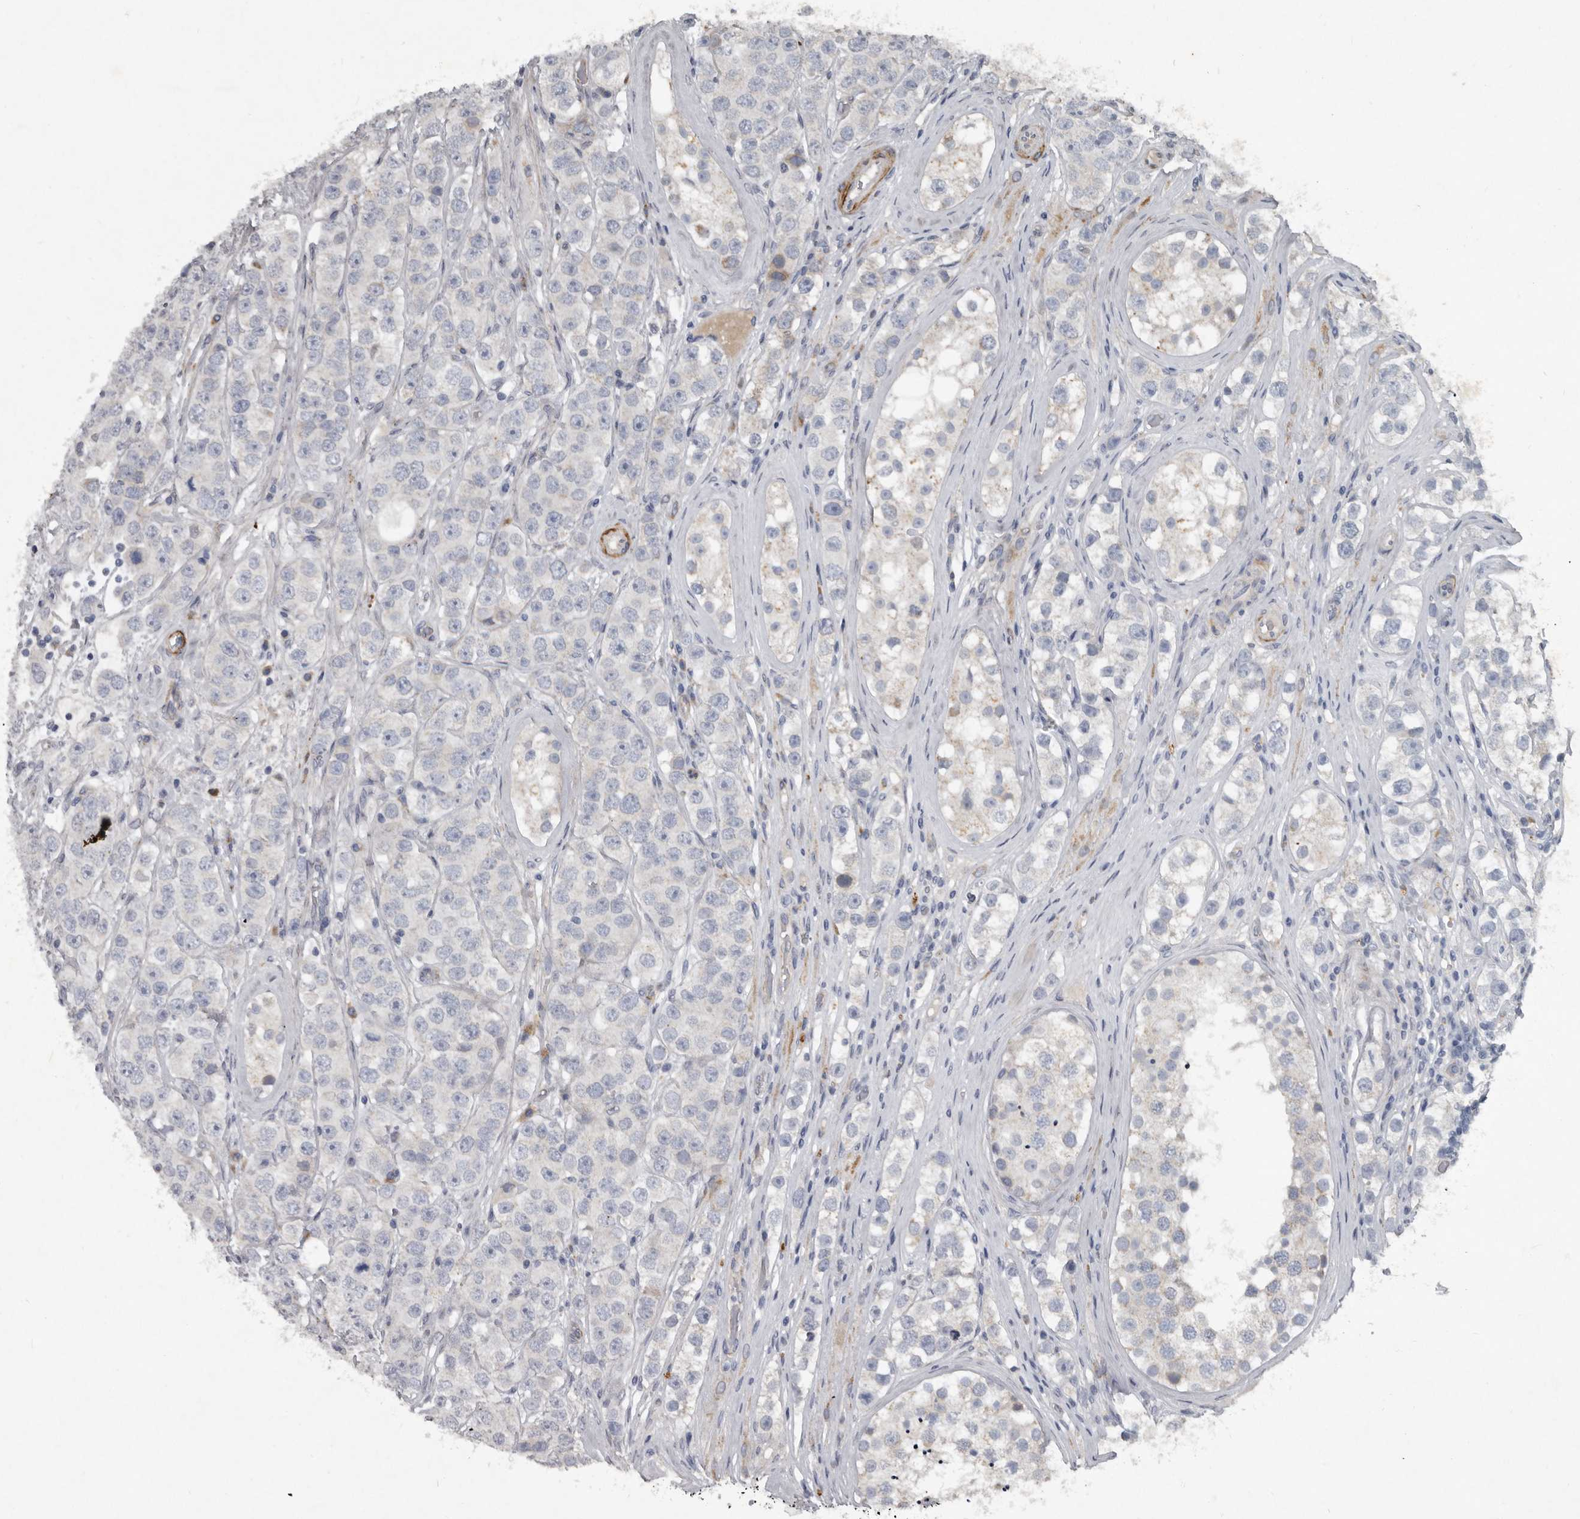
{"staining": {"intensity": "negative", "quantity": "none", "location": "none"}, "tissue": "testis cancer", "cell_type": "Tumor cells", "image_type": "cancer", "snomed": [{"axis": "morphology", "description": "Seminoma, NOS"}, {"axis": "topography", "description": "Testis"}], "caption": "A histopathology image of human testis cancer is negative for staining in tumor cells.", "gene": "MRPS15", "patient": {"sex": "male", "age": 28}}